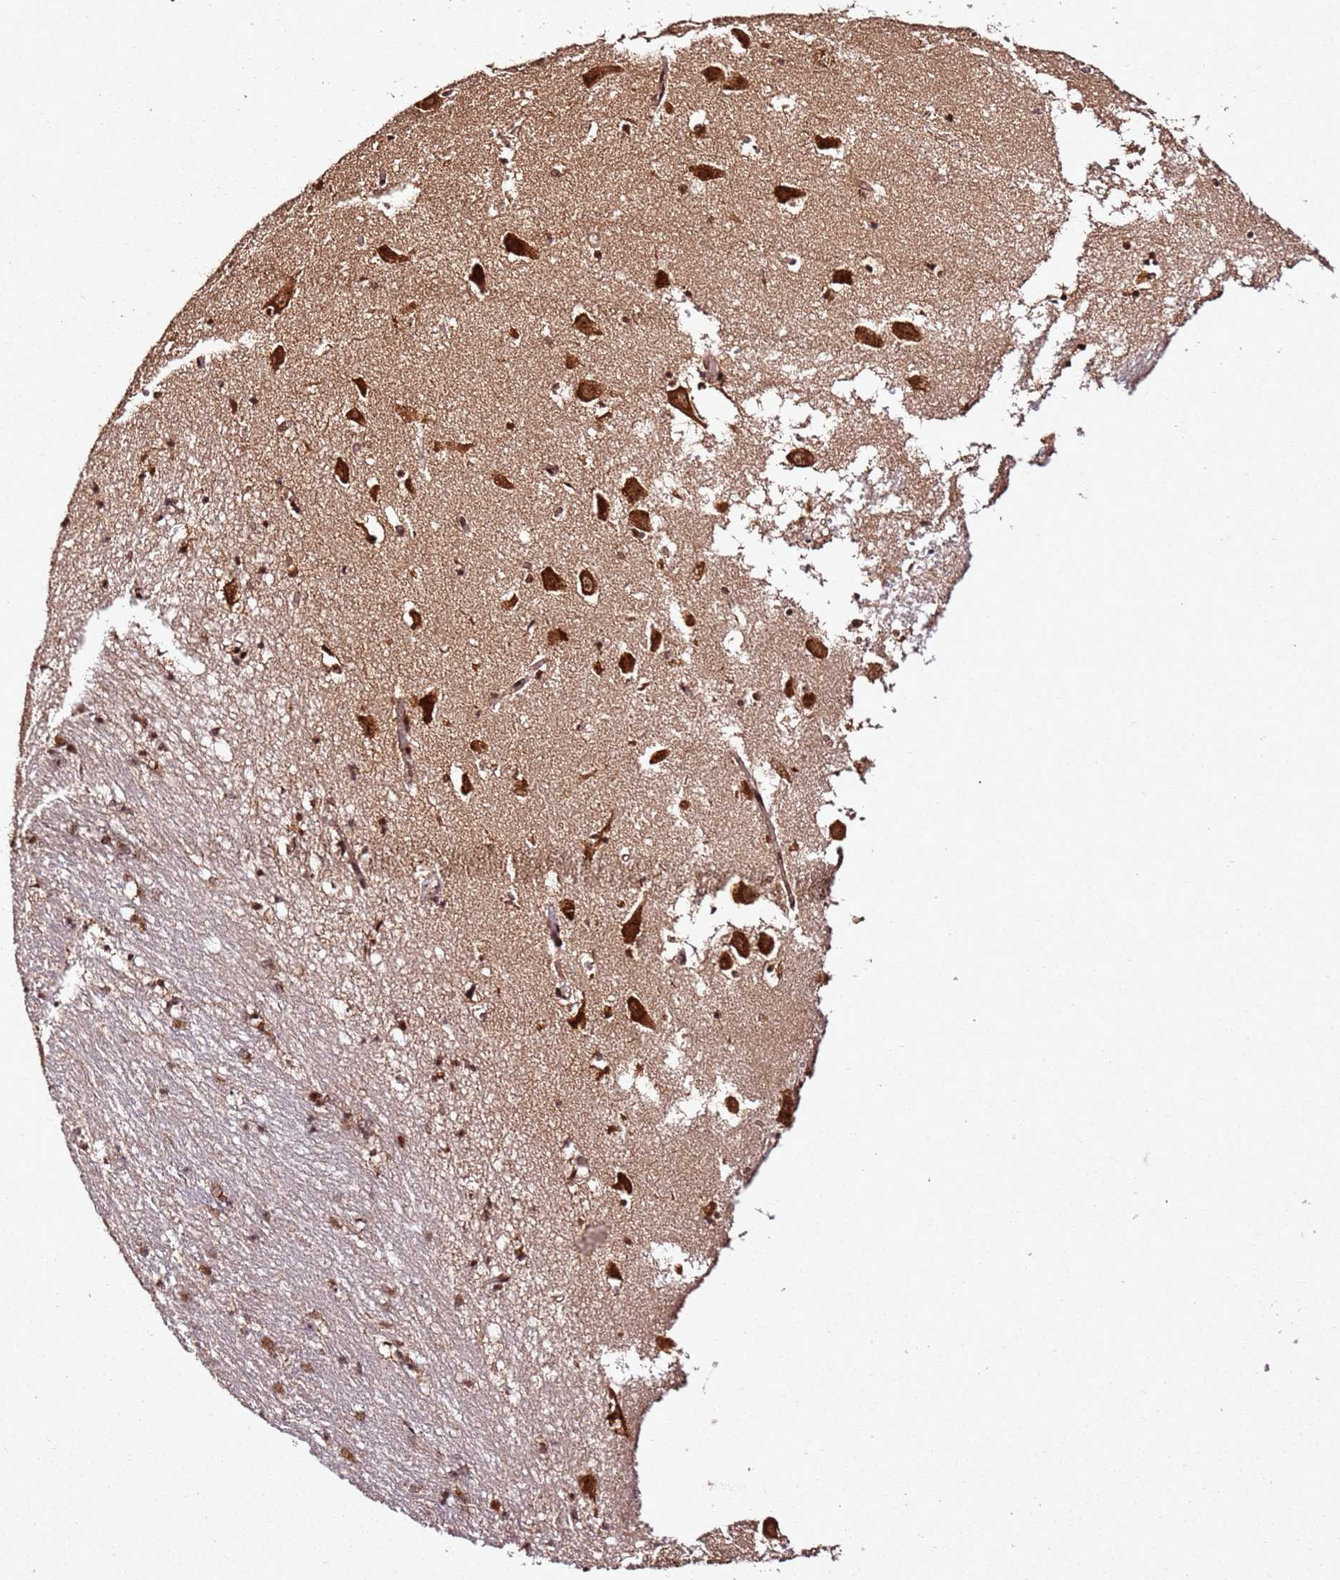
{"staining": {"intensity": "strong", "quantity": ">75%", "location": "nuclear"}, "tissue": "hippocampus", "cell_type": "Glial cells", "image_type": "normal", "snomed": [{"axis": "morphology", "description": "Normal tissue, NOS"}, {"axis": "topography", "description": "Hippocampus"}], "caption": "A brown stain highlights strong nuclear expression of a protein in glial cells of normal hippocampus.", "gene": "XRN2", "patient": {"sex": "male", "age": 70}}